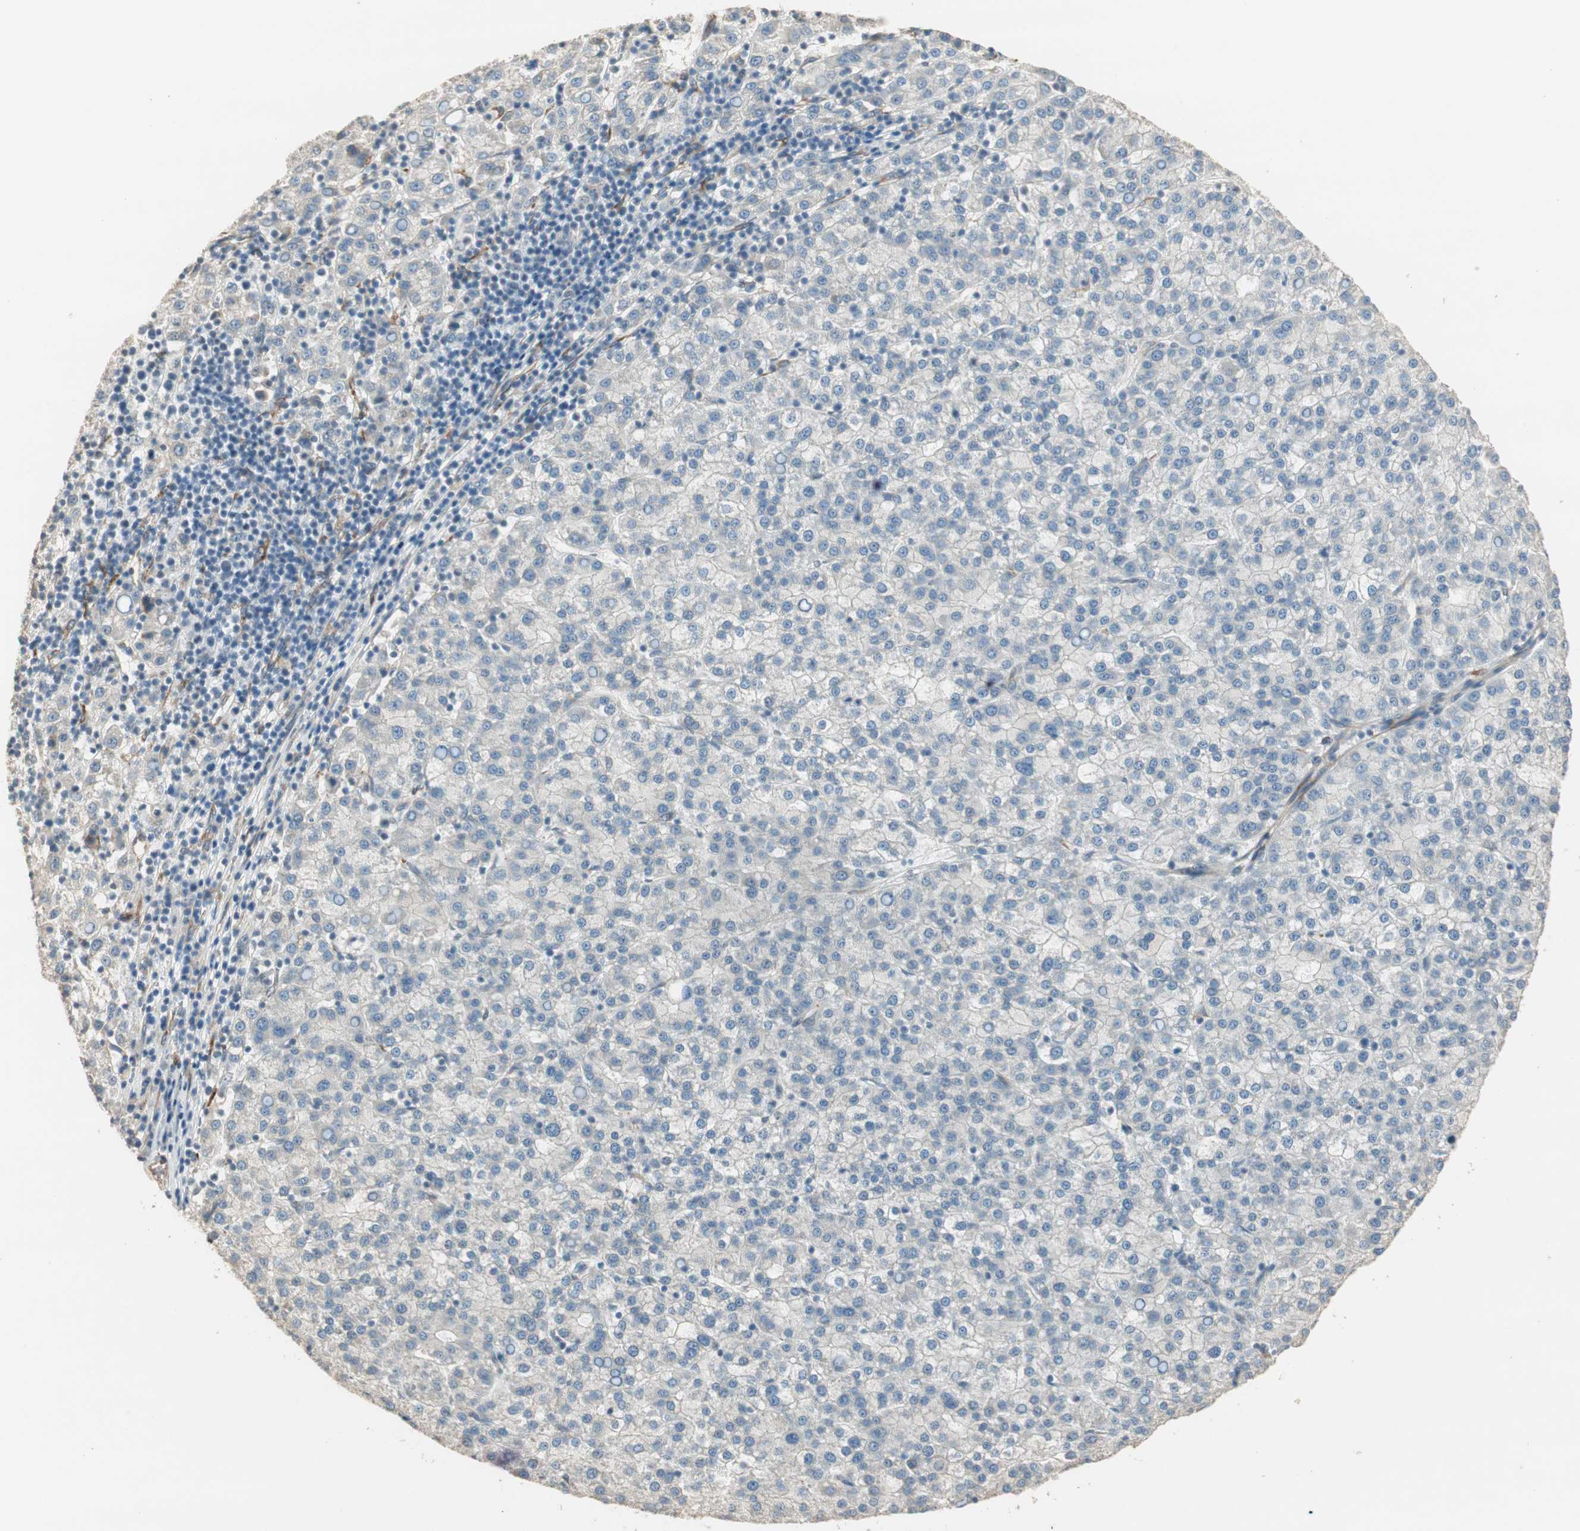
{"staining": {"intensity": "weak", "quantity": "<25%", "location": "cytoplasmic/membranous"}, "tissue": "liver cancer", "cell_type": "Tumor cells", "image_type": "cancer", "snomed": [{"axis": "morphology", "description": "Carcinoma, Hepatocellular, NOS"}, {"axis": "topography", "description": "Liver"}], "caption": "An IHC image of liver cancer (hepatocellular carcinoma) is shown. There is no staining in tumor cells of liver cancer (hepatocellular carcinoma). (Immunohistochemistry, brightfield microscopy, high magnification).", "gene": "TASOR", "patient": {"sex": "female", "age": 58}}